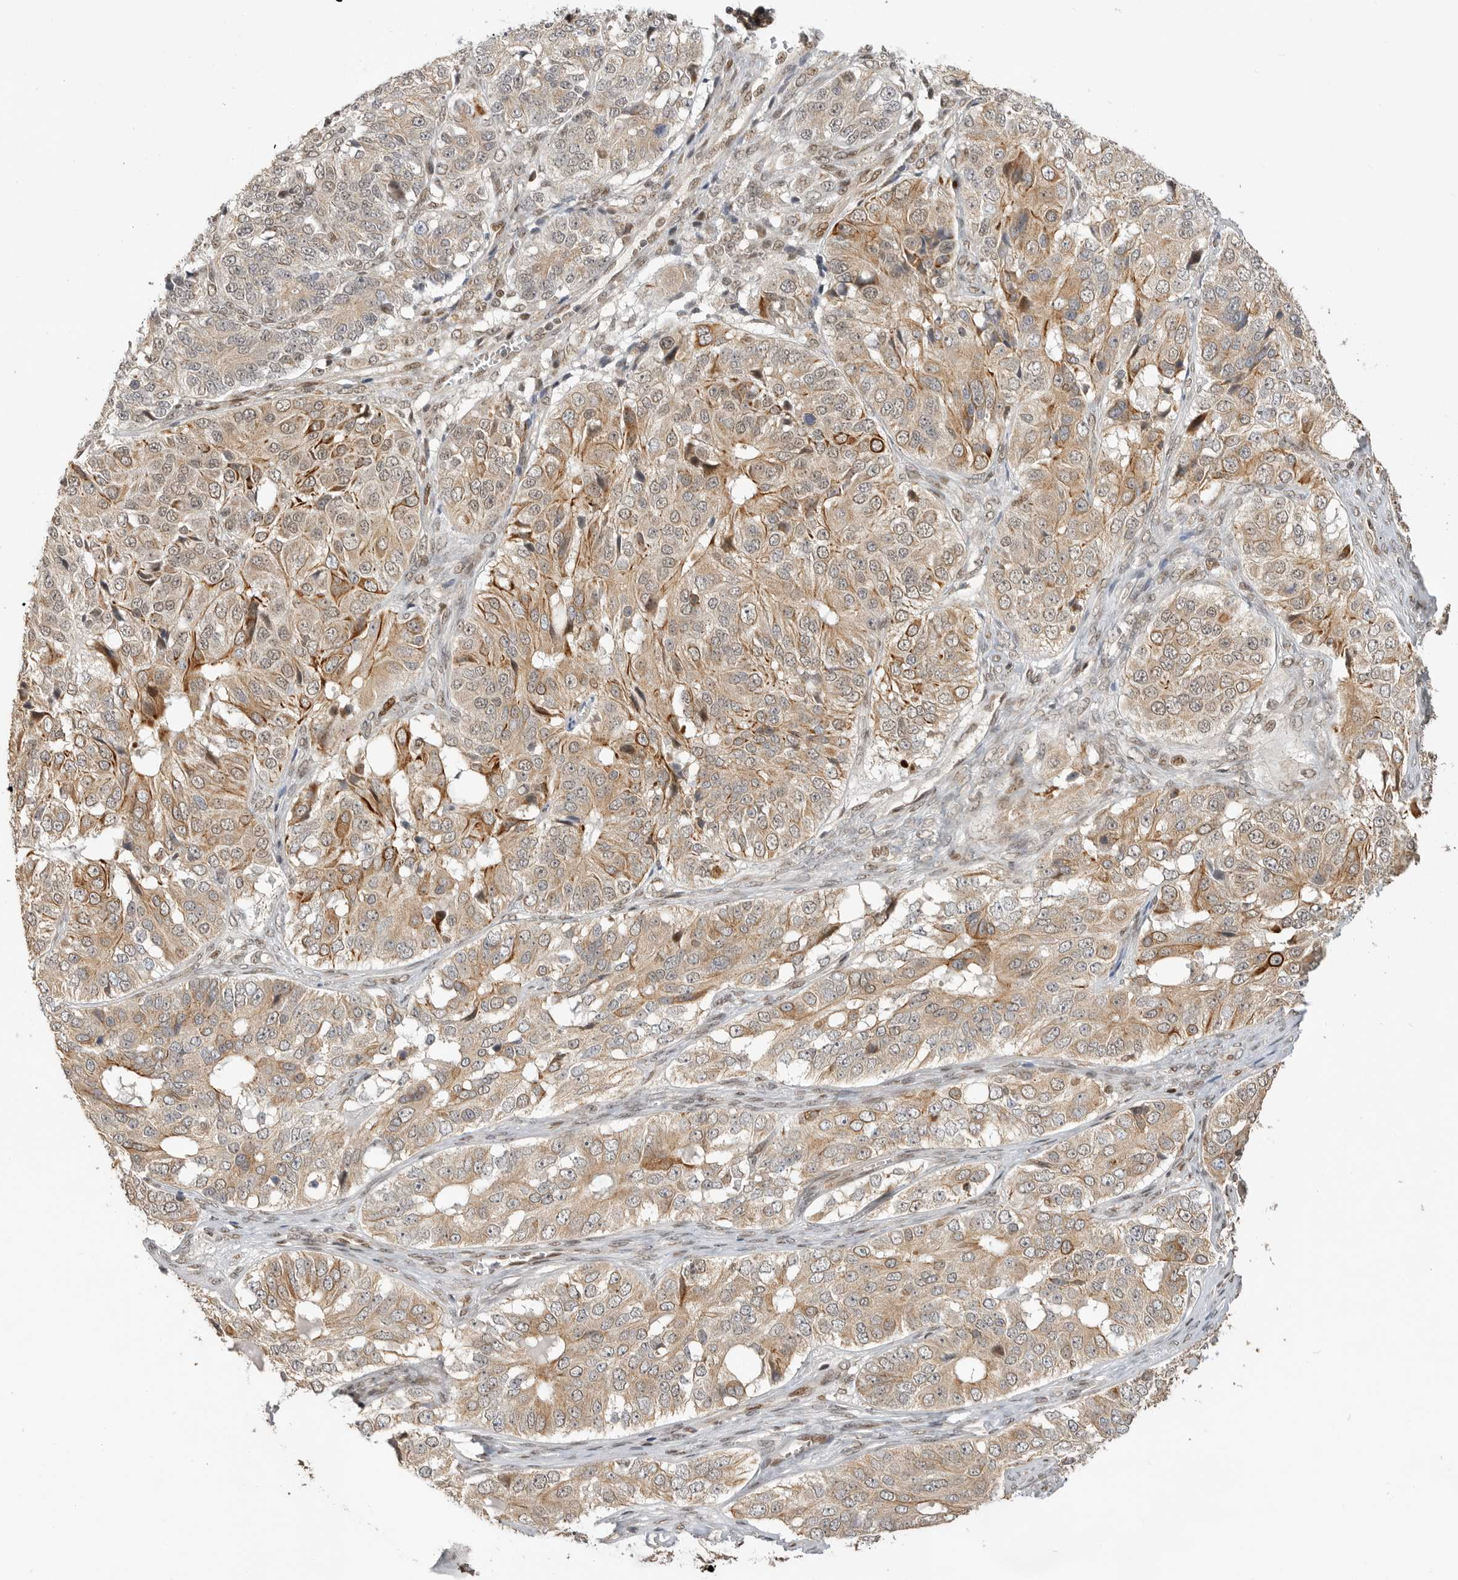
{"staining": {"intensity": "moderate", "quantity": ">75%", "location": "cytoplasmic/membranous"}, "tissue": "ovarian cancer", "cell_type": "Tumor cells", "image_type": "cancer", "snomed": [{"axis": "morphology", "description": "Carcinoma, endometroid"}, {"axis": "topography", "description": "Ovary"}], "caption": "Immunohistochemistry (IHC) micrograph of neoplastic tissue: human ovarian cancer (endometroid carcinoma) stained using immunohistochemistry shows medium levels of moderate protein expression localized specifically in the cytoplasmic/membranous of tumor cells, appearing as a cytoplasmic/membranous brown color.", "gene": "ALKAL1", "patient": {"sex": "female", "age": 51}}